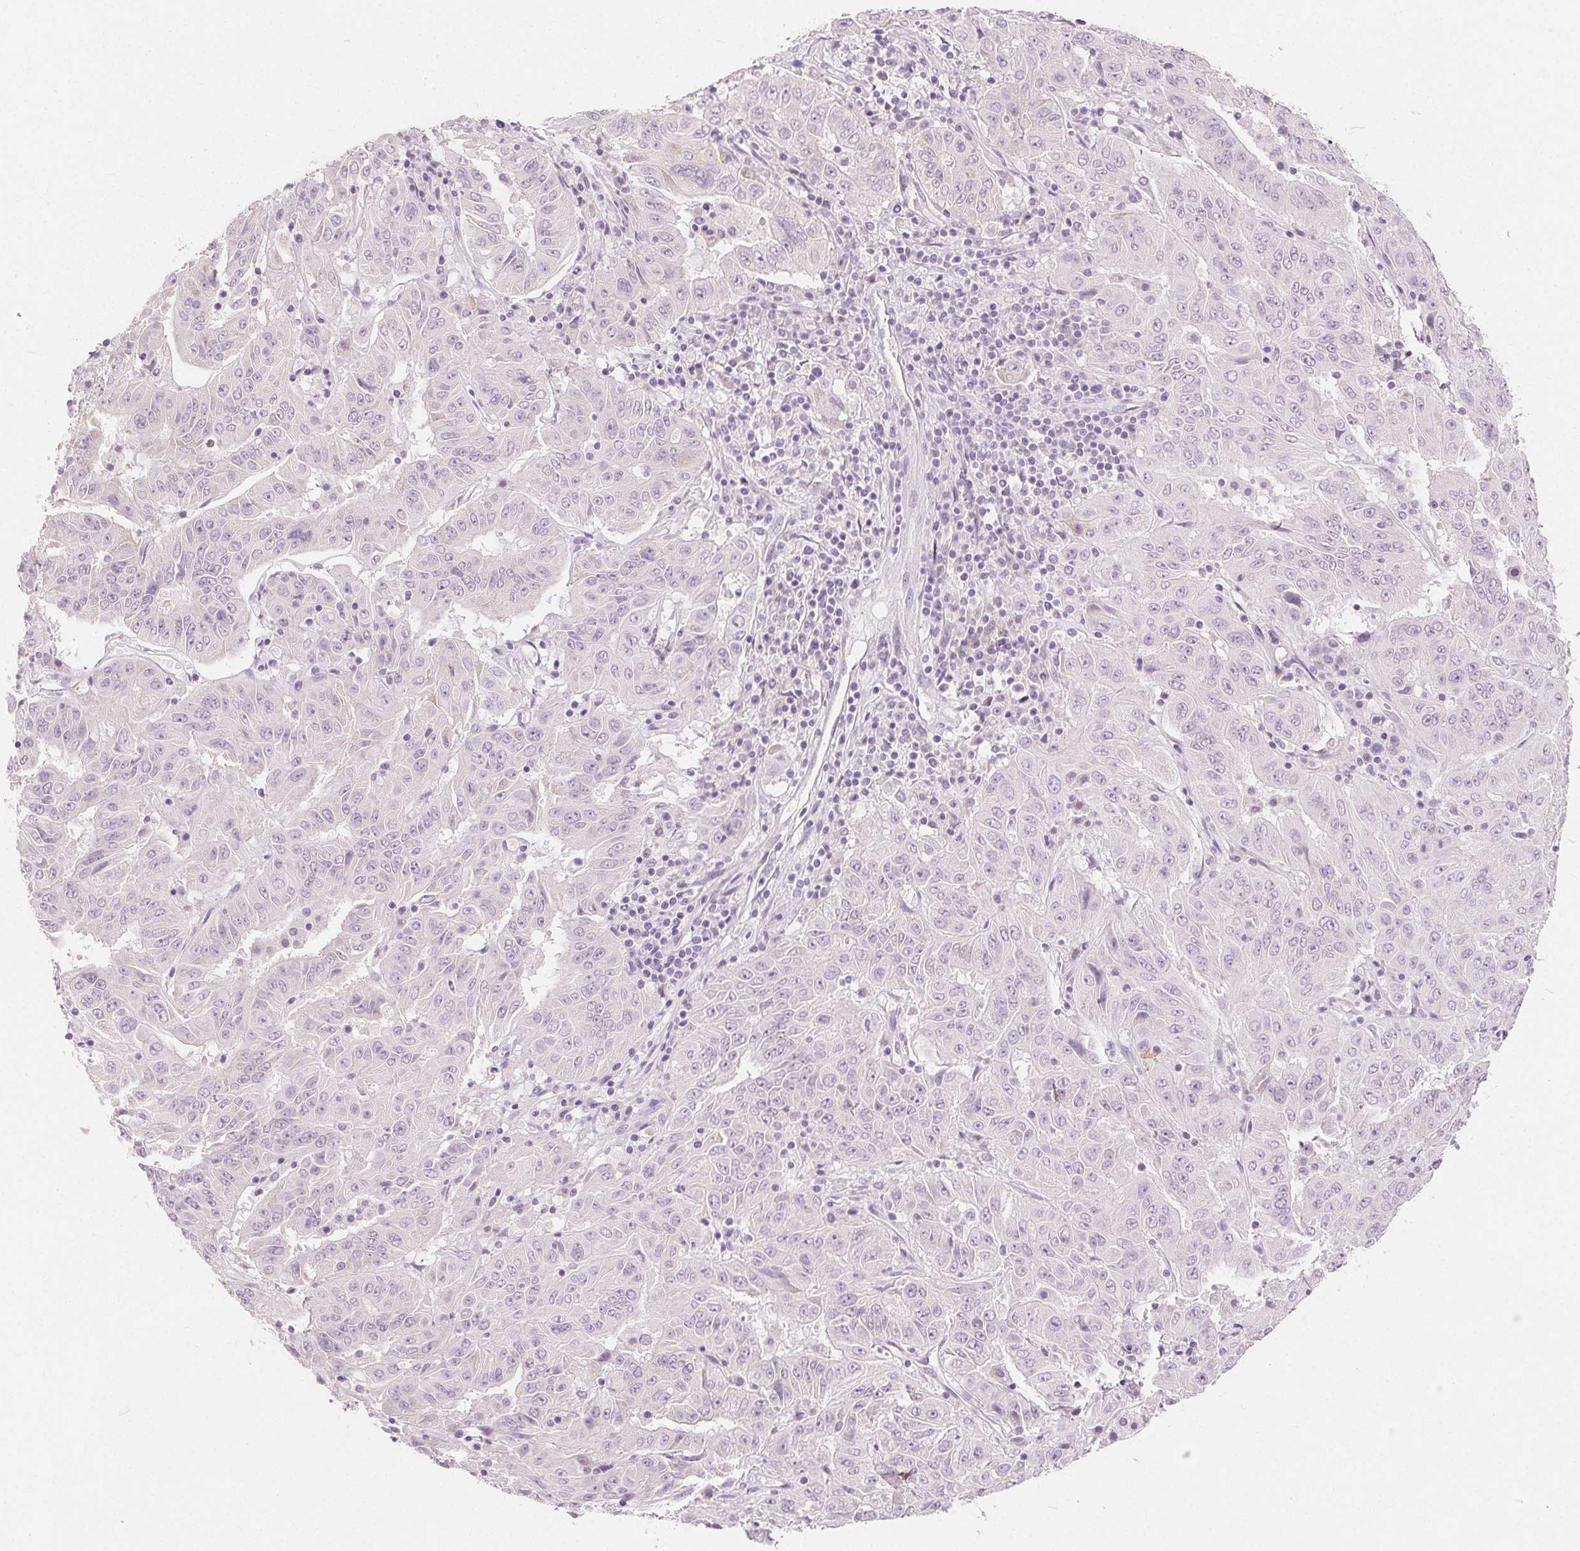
{"staining": {"intensity": "negative", "quantity": "none", "location": "none"}, "tissue": "pancreatic cancer", "cell_type": "Tumor cells", "image_type": "cancer", "snomed": [{"axis": "morphology", "description": "Adenocarcinoma, NOS"}, {"axis": "topography", "description": "Pancreas"}], "caption": "Tumor cells are negative for protein expression in human pancreatic cancer.", "gene": "CA12", "patient": {"sex": "male", "age": 63}}